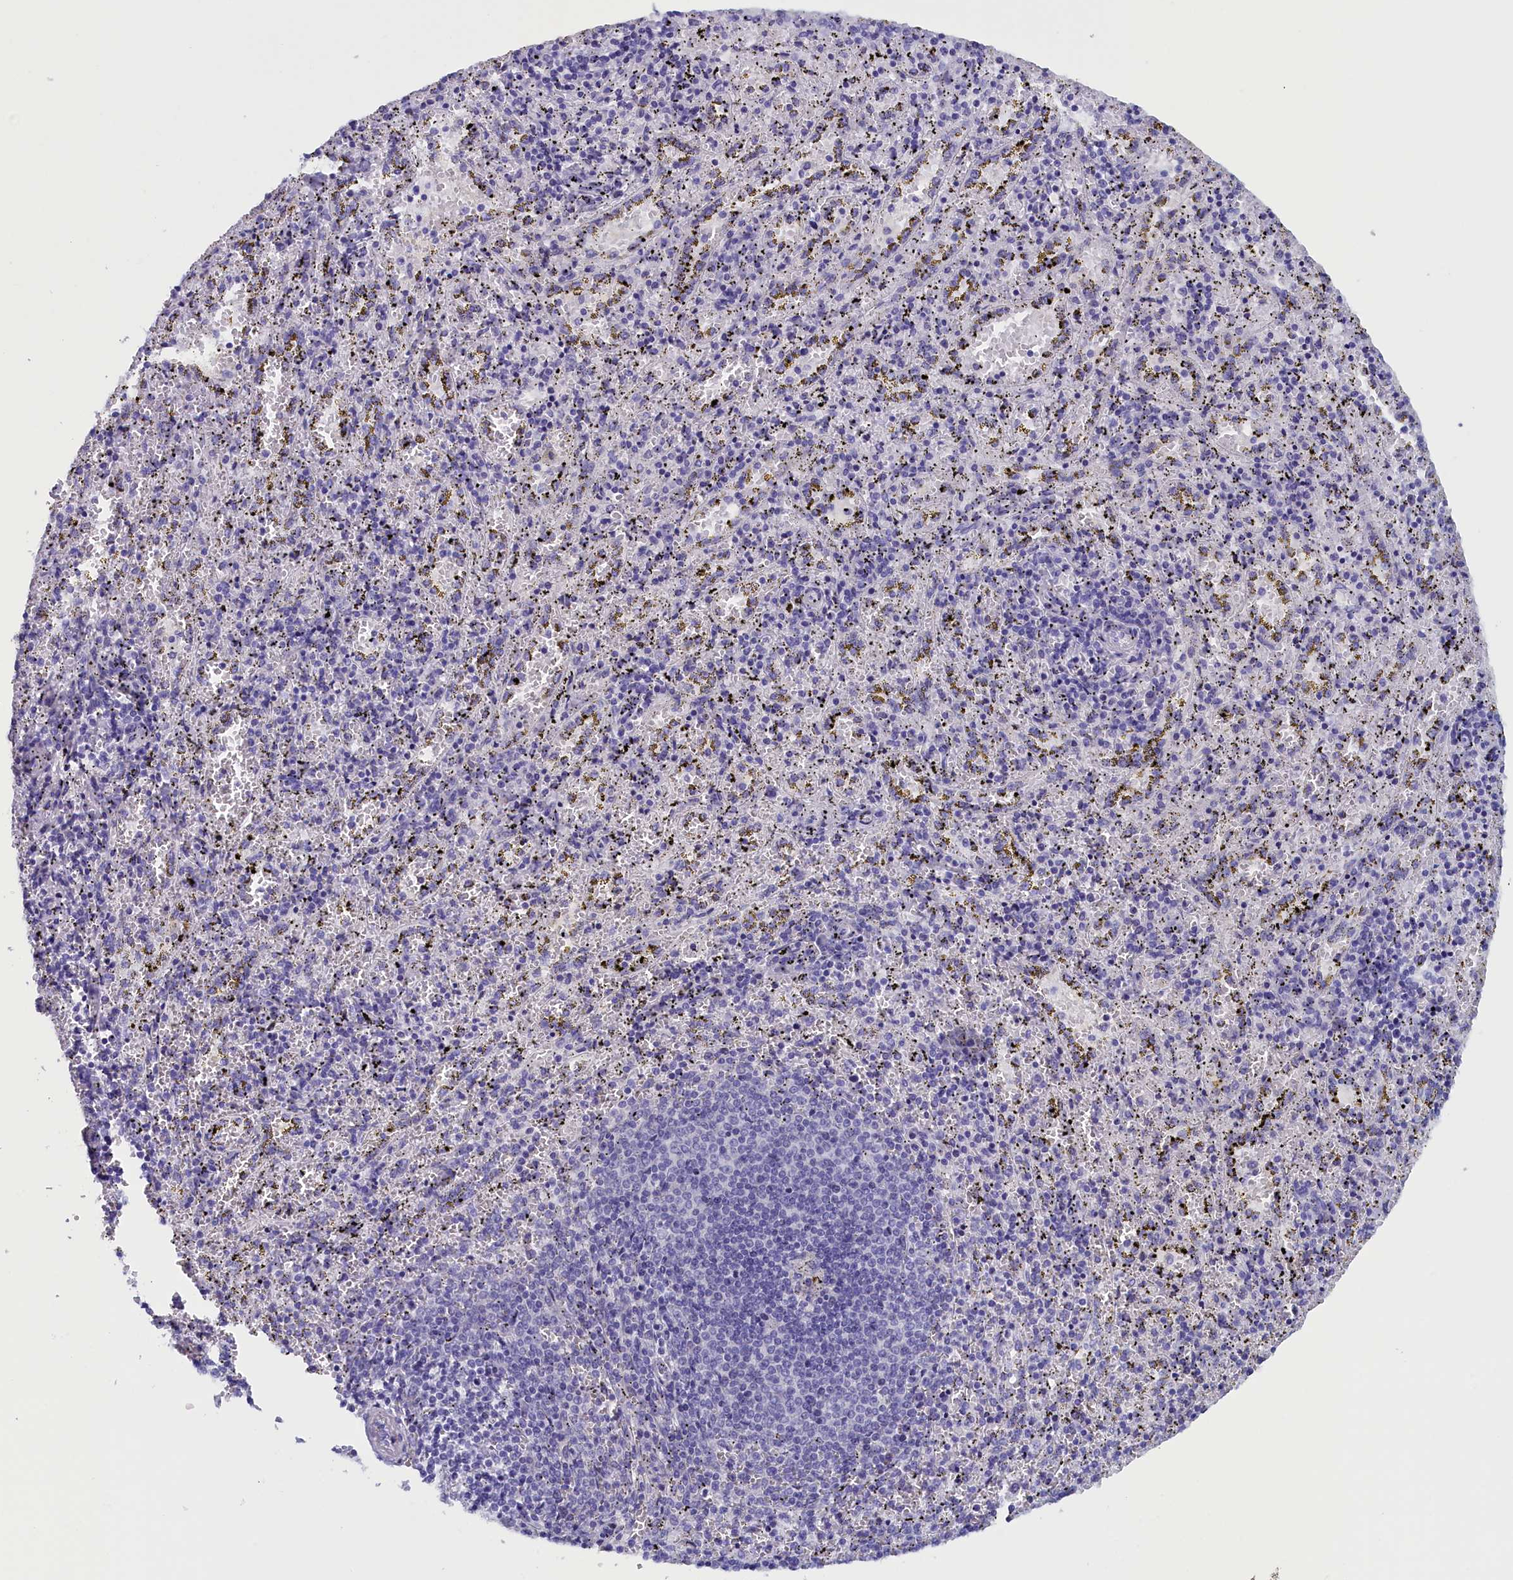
{"staining": {"intensity": "negative", "quantity": "none", "location": "none"}, "tissue": "spleen", "cell_type": "Cells in red pulp", "image_type": "normal", "snomed": [{"axis": "morphology", "description": "Normal tissue, NOS"}, {"axis": "topography", "description": "Spleen"}], "caption": "Immunohistochemistry photomicrograph of unremarkable spleen: human spleen stained with DAB exhibits no significant protein expression in cells in red pulp.", "gene": "ANKRD2", "patient": {"sex": "male", "age": 11}}